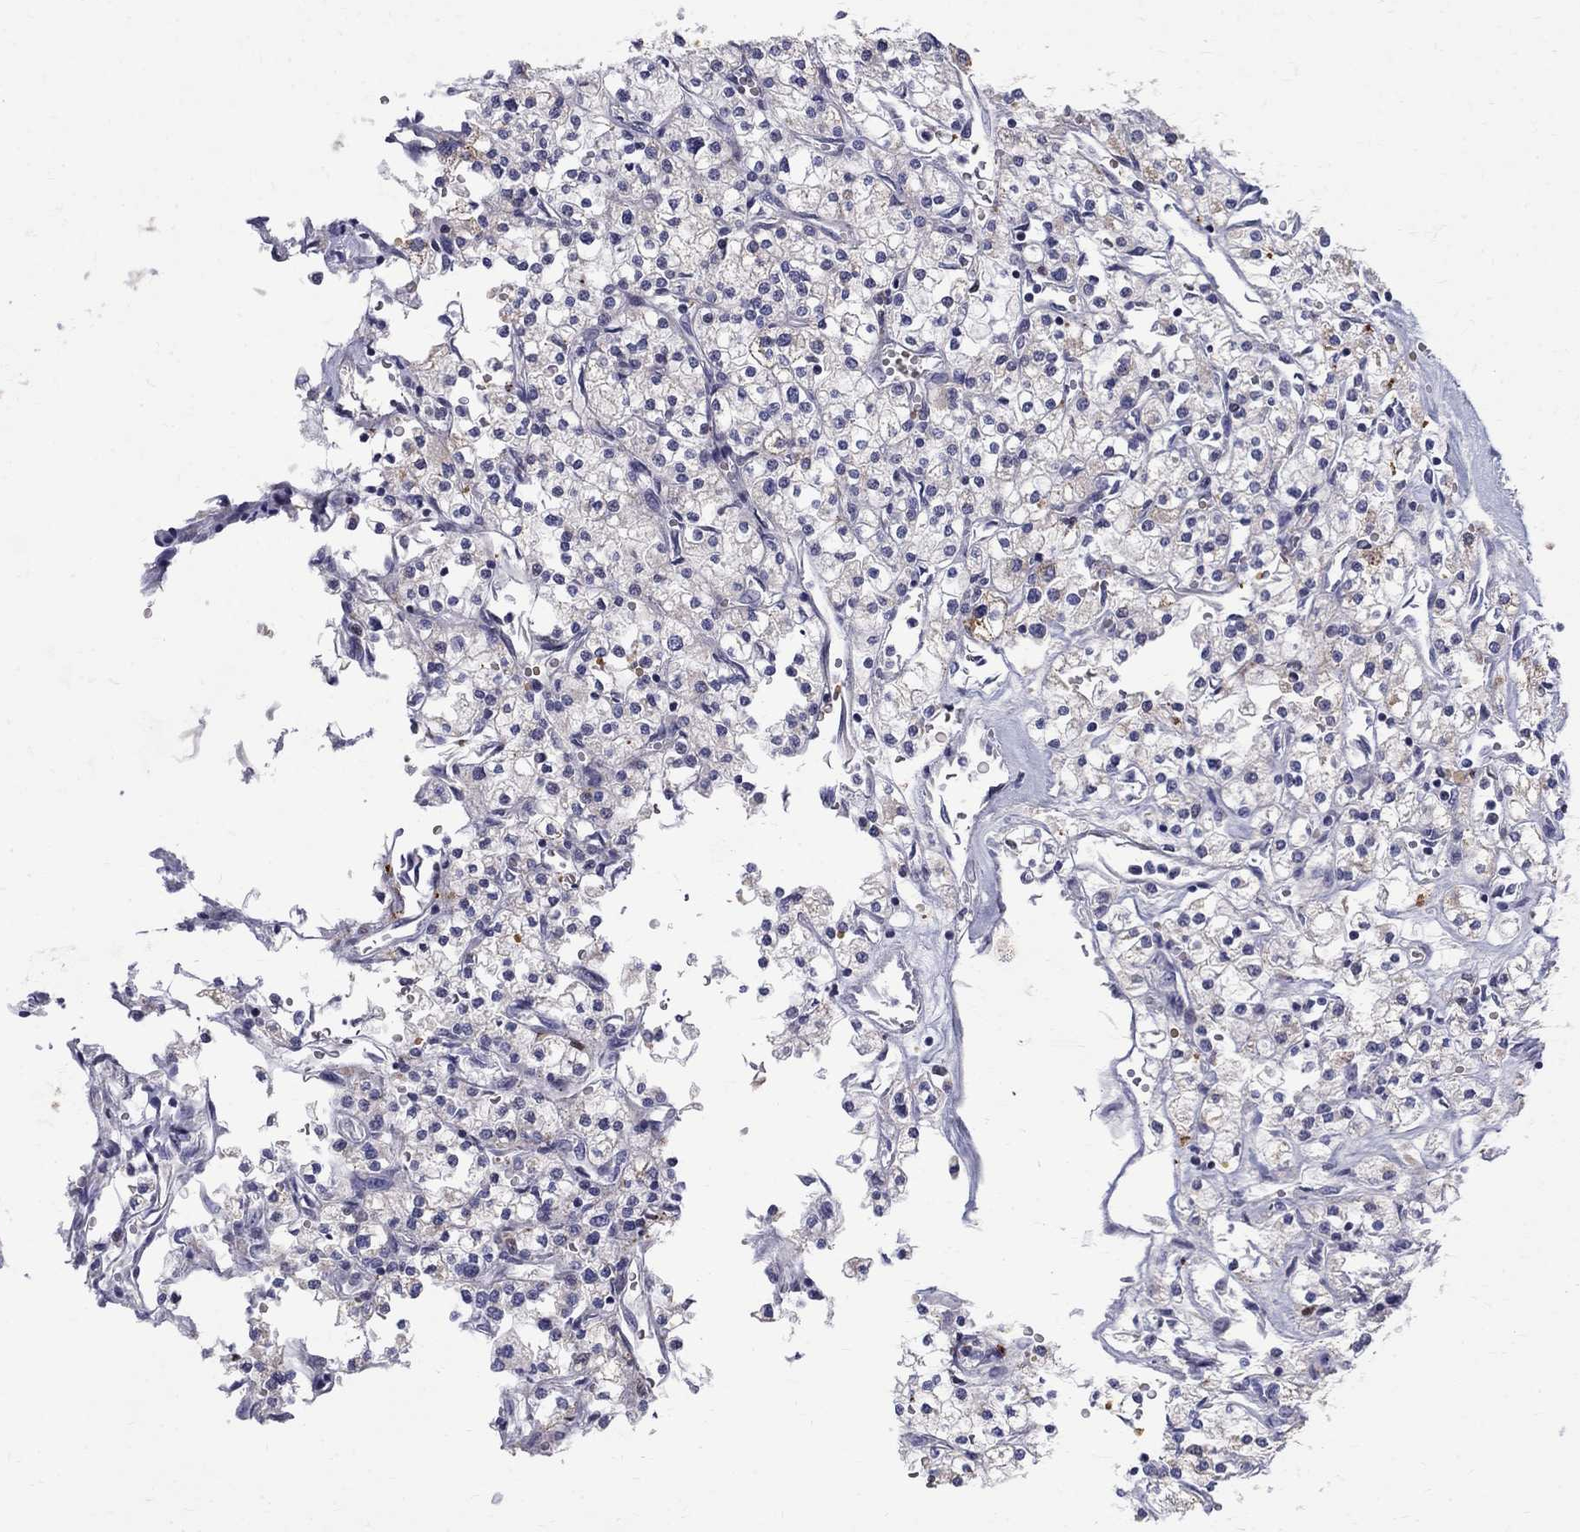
{"staining": {"intensity": "negative", "quantity": "none", "location": "none"}, "tissue": "renal cancer", "cell_type": "Tumor cells", "image_type": "cancer", "snomed": [{"axis": "morphology", "description": "Adenocarcinoma, NOS"}, {"axis": "topography", "description": "Kidney"}], "caption": "Protein analysis of renal cancer (adenocarcinoma) shows no significant staining in tumor cells.", "gene": "AGER", "patient": {"sex": "male", "age": 80}}